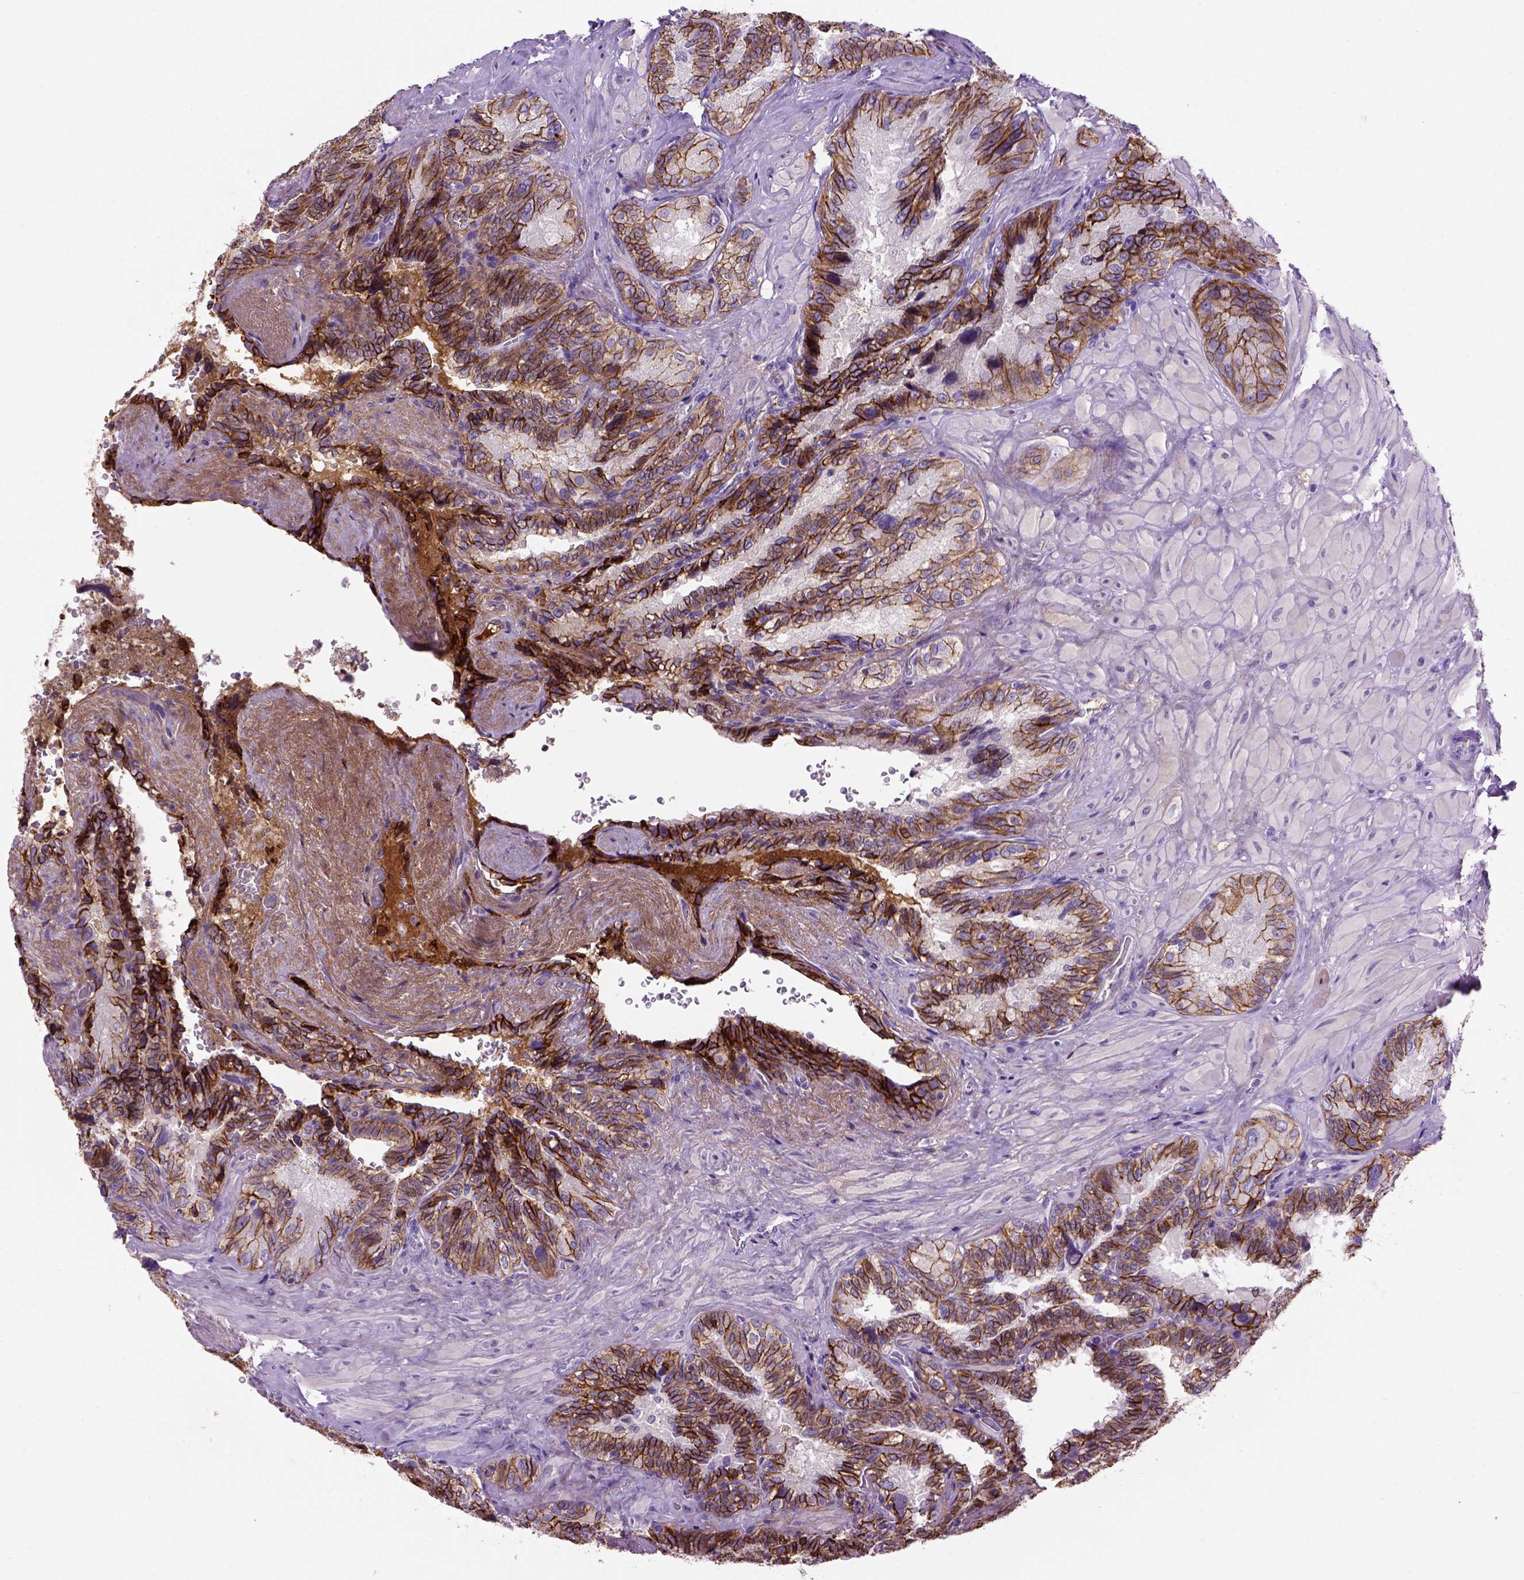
{"staining": {"intensity": "strong", "quantity": ">75%", "location": "cytoplasmic/membranous"}, "tissue": "seminal vesicle", "cell_type": "Glandular cells", "image_type": "normal", "snomed": [{"axis": "morphology", "description": "Normal tissue, NOS"}, {"axis": "topography", "description": "Seminal veicle"}], "caption": "Glandular cells exhibit strong cytoplasmic/membranous staining in approximately >75% of cells in normal seminal vesicle. The staining was performed using DAB, with brown indicating positive protein expression. Nuclei are stained blue with hematoxylin.", "gene": "CDH1", "patient": {"sex": "male", "age": 69}}